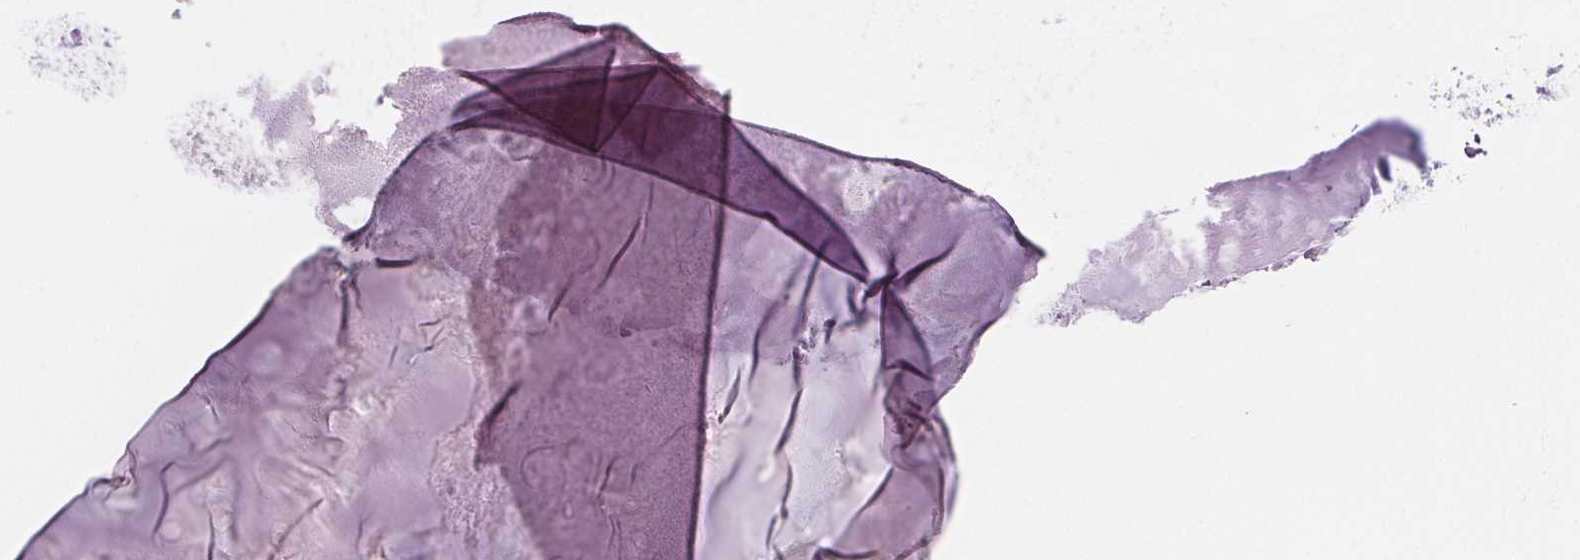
{"staining": {"intensity": "negative", "quantity": "none", "location": "none"}, "tissue": "adipose tissue", "cell_type": "Adipocytes", "image_type": "normal", "snomed": [{"axis": "morphology", "description": "Normal tissue, NOS"}, {"axis": "morphology", "description": "Squamous cell carcinoma, NOS"}, {"axis": "topography", "description": "Cartilage tissue"}, {"axis": "topography", "description": "Bronchus"}, {"axis": "topography", "description": "Lung"}], "caption": "A micrograph of human adipose tissue is negative for staining in adipocytes. (Stains: DAB immunohistochemistry (IHC) with hematoxylin counter stain, Microscopy: brightfield microscopy at high magnification).", "gene": "EHHADH", "patient": {"sex": "male", "age": 66}}